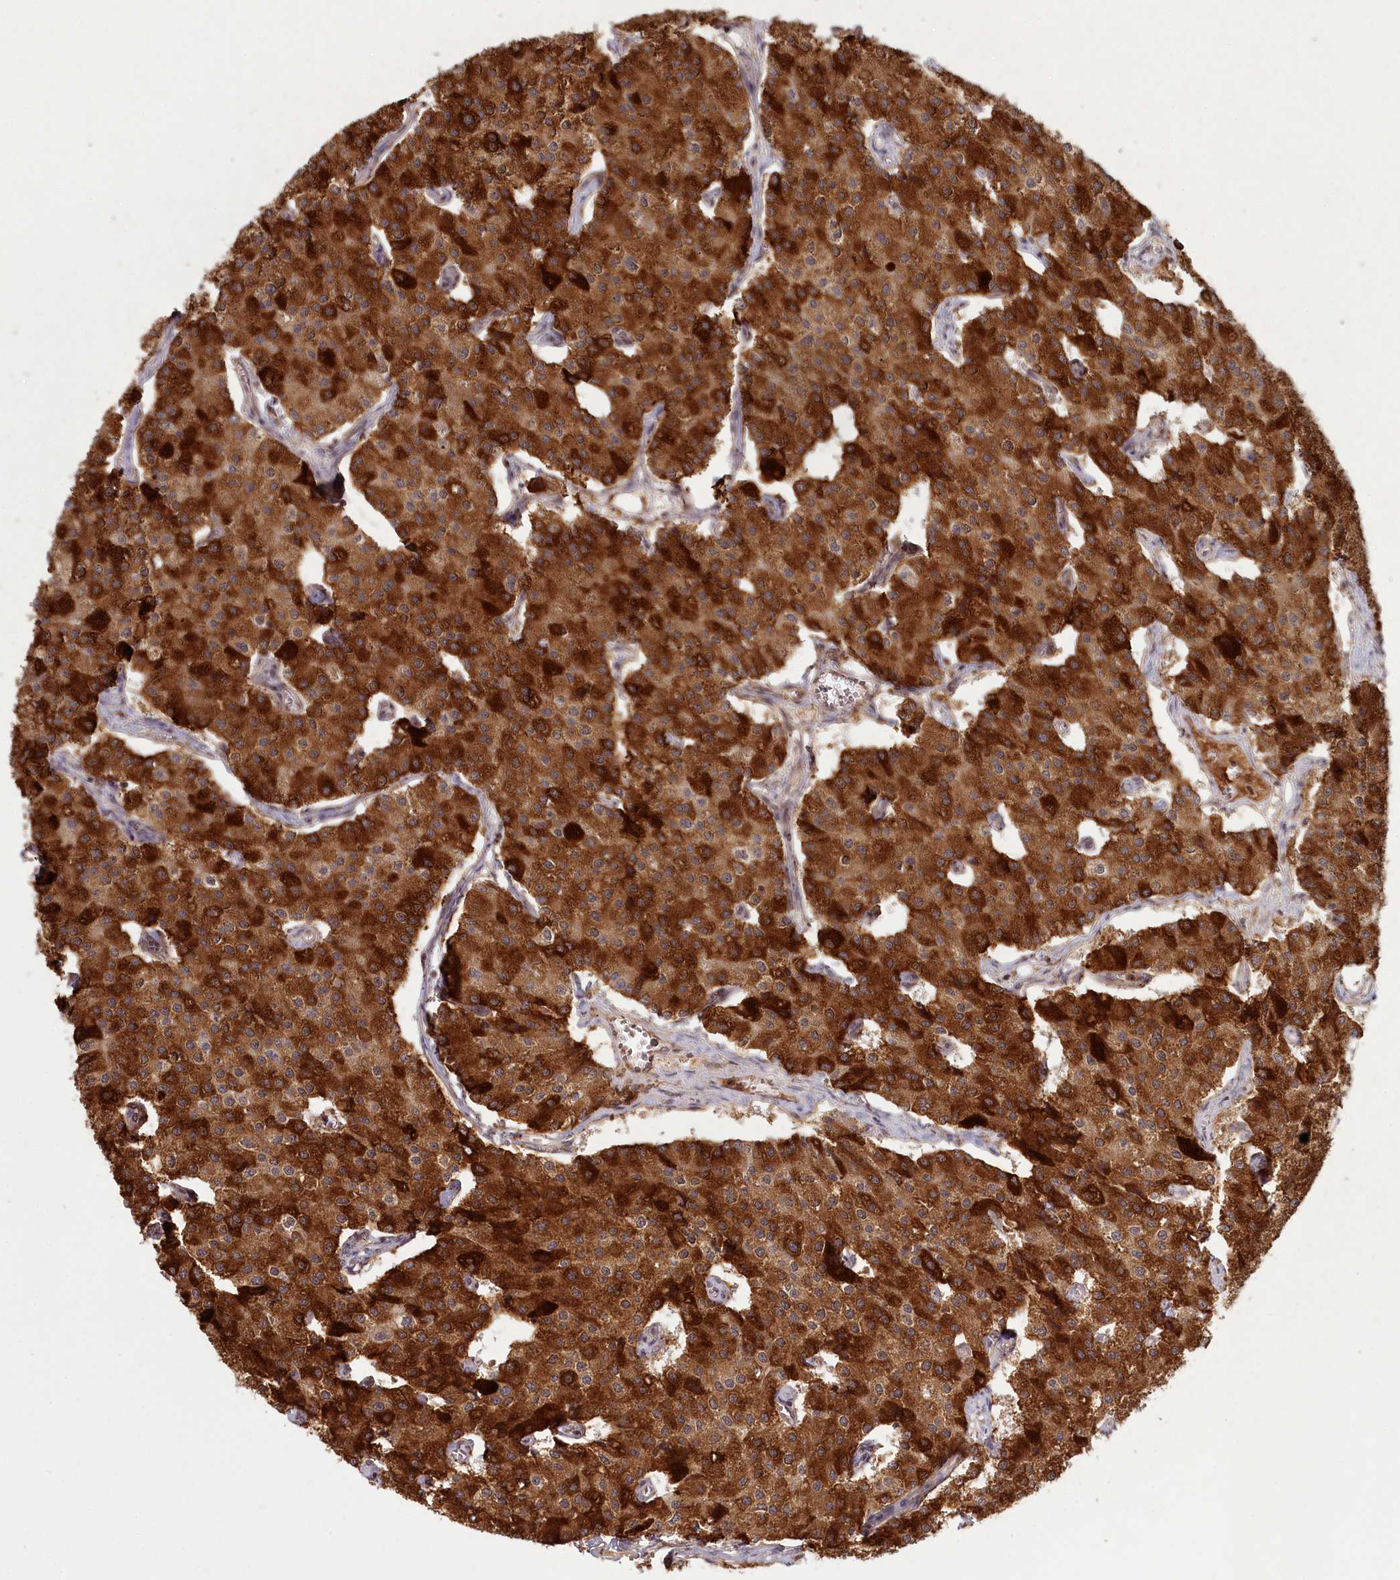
{"staining": {"intensity": "strong", "quantity": ">75%", "location": "cytoplasmic/membranous"}, "tissue": "carcinoid", "cell_type": "Tumor cells", "image_type": "cancer", "snomed": [{"axis": "morphology", "description": "Carcinoid, malignant, NOS"}, {"axis": "topography", "description": "Colon"}], "caption": "A high-resolution photomicrograph shows immunohistochemistry staining of carcinoid (malignant), which exhibits strong cytoplasmic/membranous staining in approximately >75% of tumor cells. The staining was performed using DAB to visualize the protein expression in brown, while the nuclei were stained in blue with hematoxylin (Magnification: 20x).", "gene": "WAPL", "patient": {"sex": "female", "age": 52}}